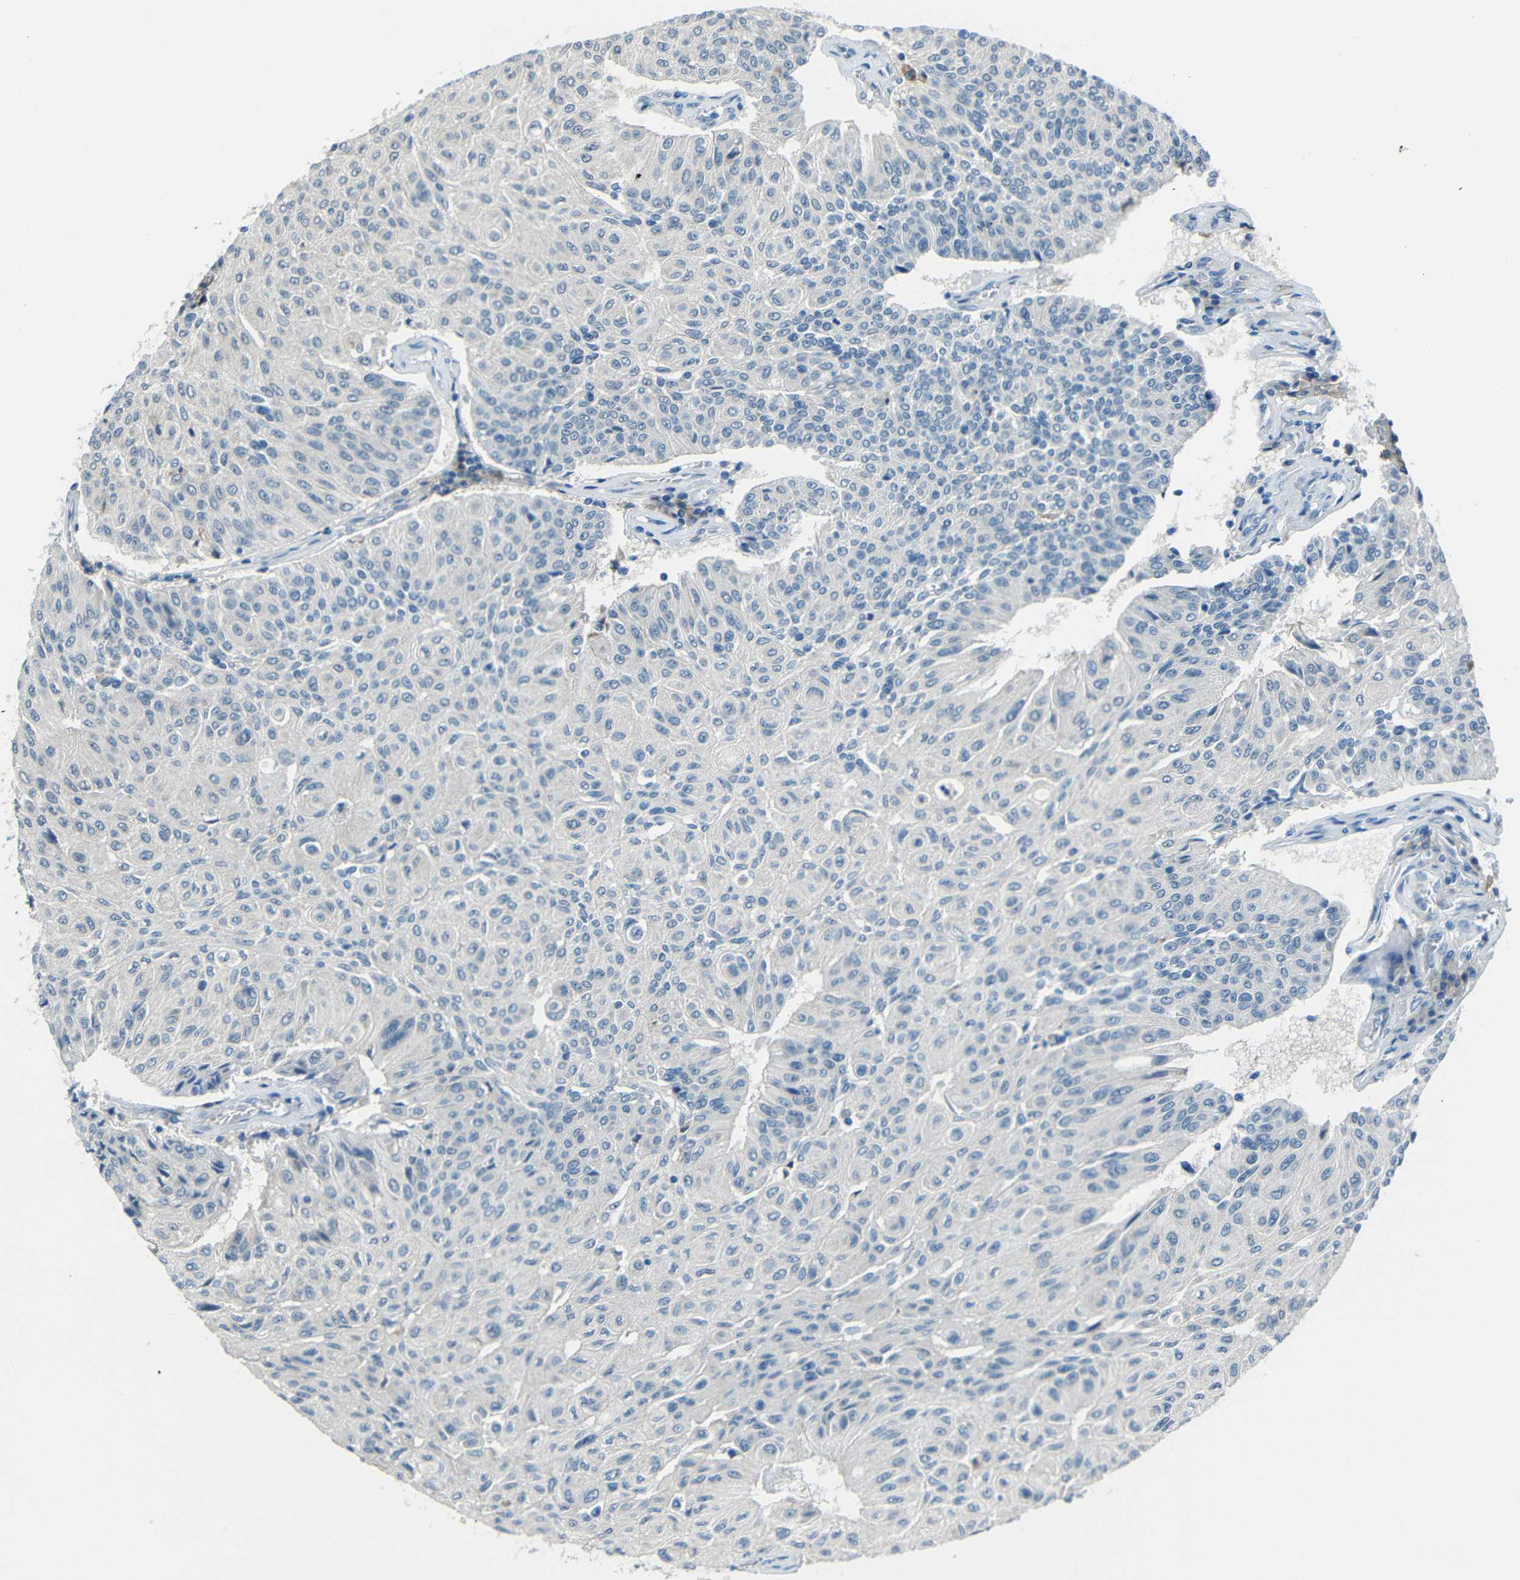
{"staining": {"intensity": "negative", "quantity": "none", "location": "none"}, "tissue": "urothelial cancer", "cell_type": "Tumor cells", "image_type": "cancer", "snomed": [{"axis": "morphology", "description": "Urothelial carcinoma, High grade"}, {"axis": "topography", "description": "Urinary bladder"}], "caption": "This is an immunohistochemistry photomicrograph of human urothelial cancer. There is no expression in tumor cells.", "gene": "ANKRD22", "patient": {"sex": "male", "age": 66}}